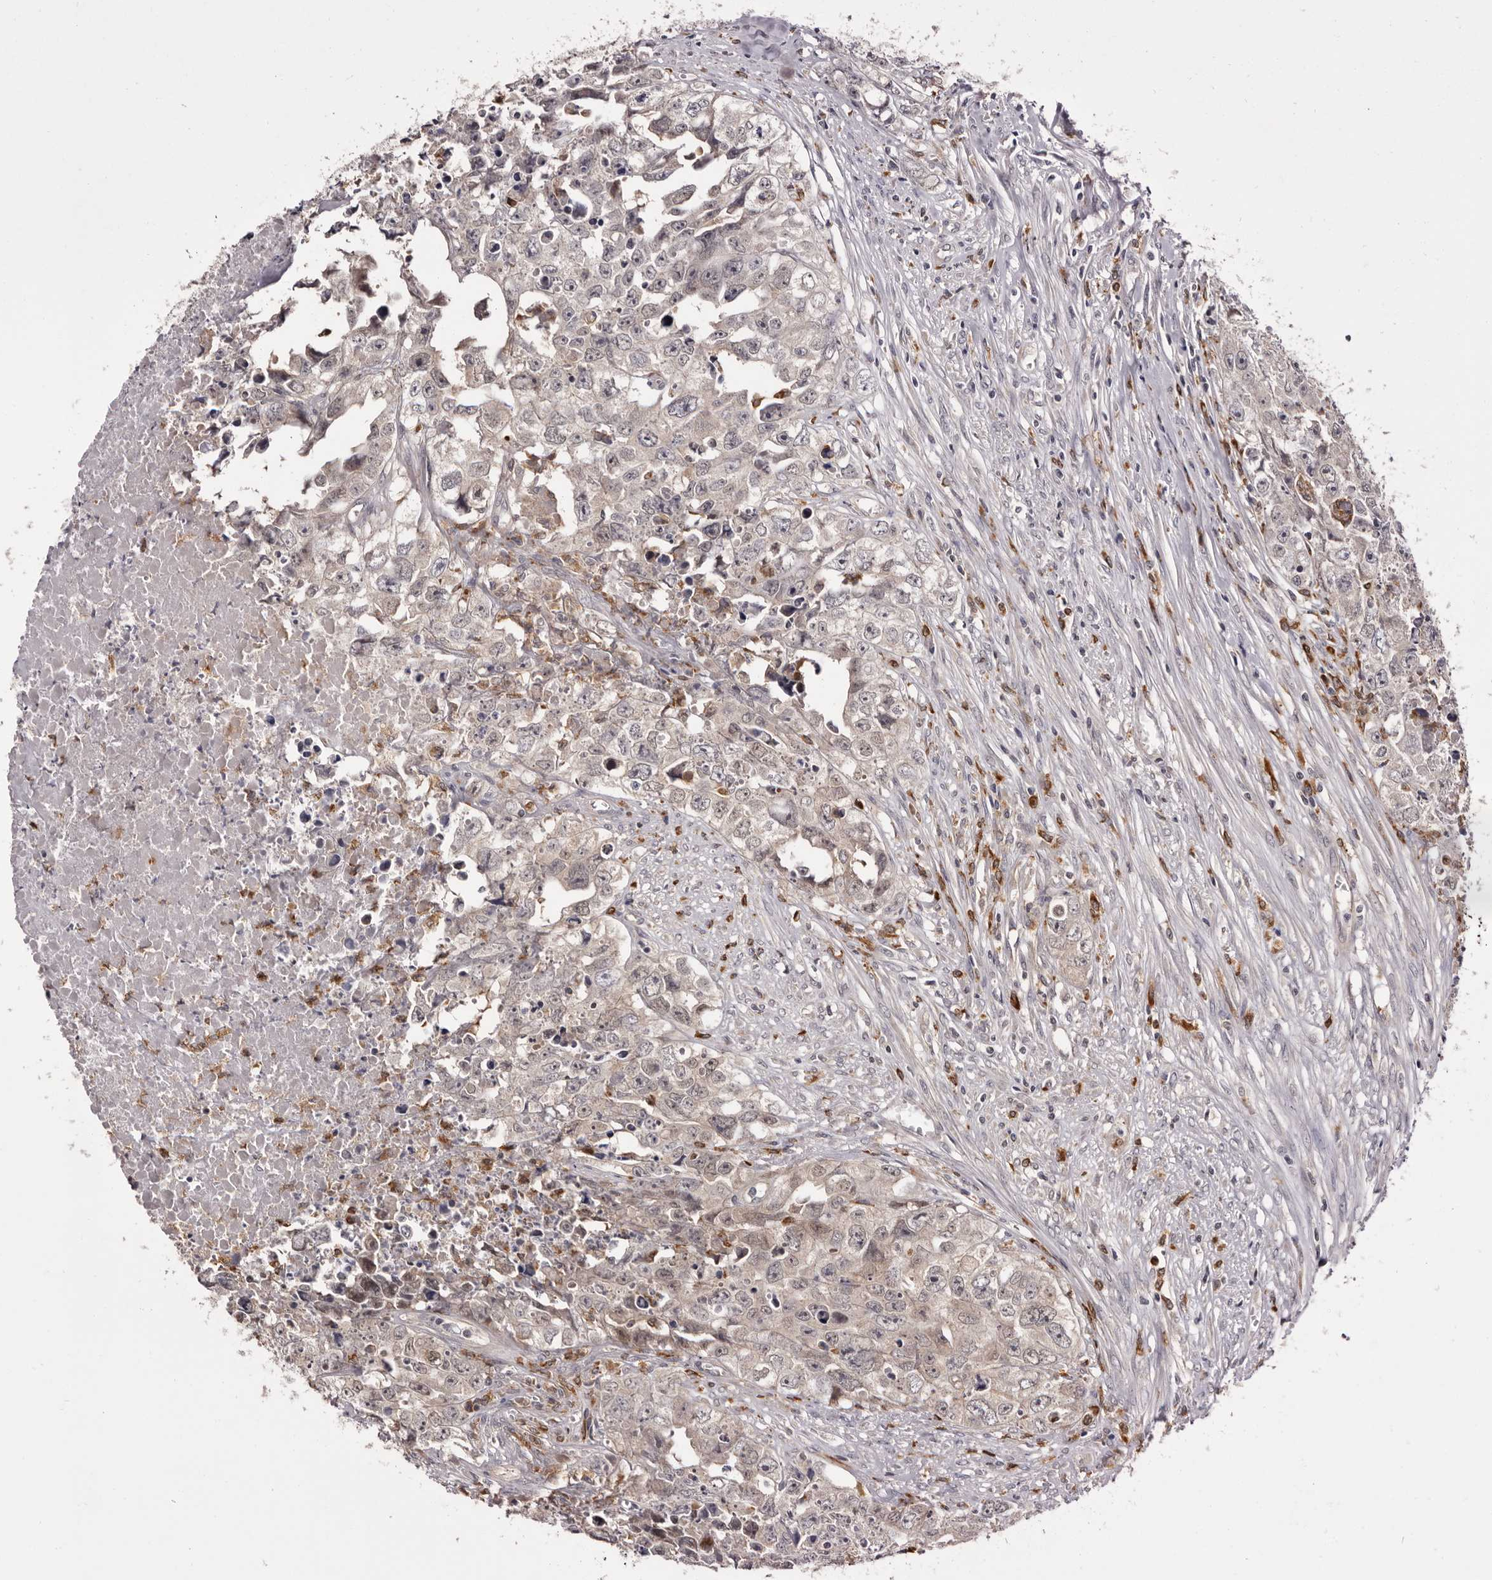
{"staining": {"intensity": "weak", "quantity": "25%-75%", "location": "cytoplasmic/membranous"}, "tissue": "testis cancer", "cell_type": "Tumor cells", "image_type": "cancer", "snomed": [{"axis": "morphology", "description": "Seminoma, NOS"}, {"axis": "morphology", "description": "Carcinoma, Embryonal, NOS"}, {"axis": "topography", "description": "Testis"}], "caption": "A high-resolution image shows IHC staining of testis seminoma, which shows weak cytoplasmic/membranous expression in about 25%-75% of tumor cells.", "gene": "TNNI1", "patient": {"sex": "male", "age": 43}}